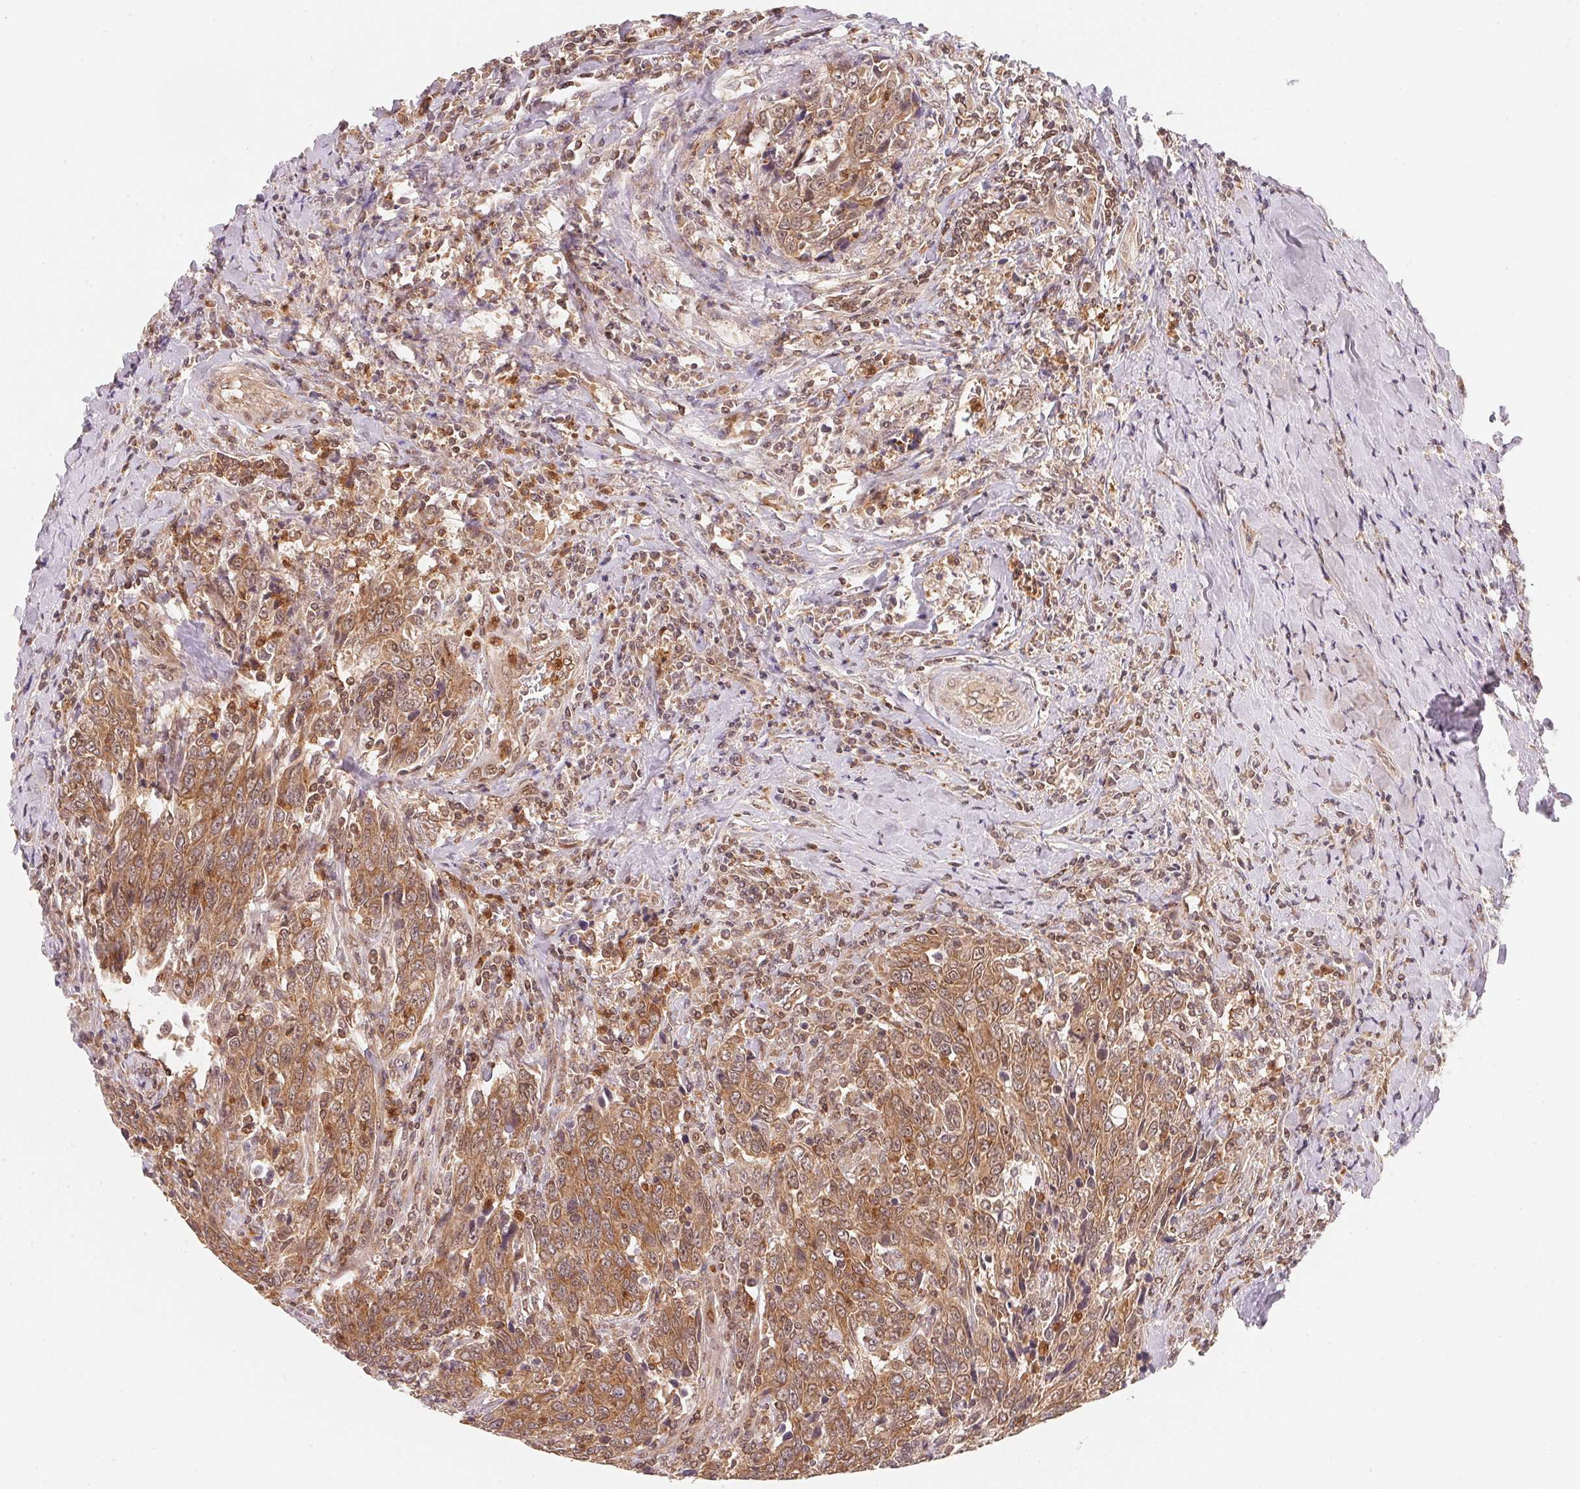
{"staining": {"intensity": "moderate", "quantity": "25%-75%", "location": "cytoplasmic/membranous,nuclear"}, "tissue": "breast cancer", "cell_type": "Tumor cells", "image_type": "cancer", "snomed": [{"axis": "morphology", "description": "Duct carcinoma"}, {"axis": "topography", "description": "Breast"}], "caption": "Tumor cells show medium levels of moderate cytoplasmic/membranous and nuclear expression in approximately 25%-75% of cells in infiltrating ductal carcinoma (breast).", "gene": "CCDC102B", "patient": {"sex": "female", "age": 50}}